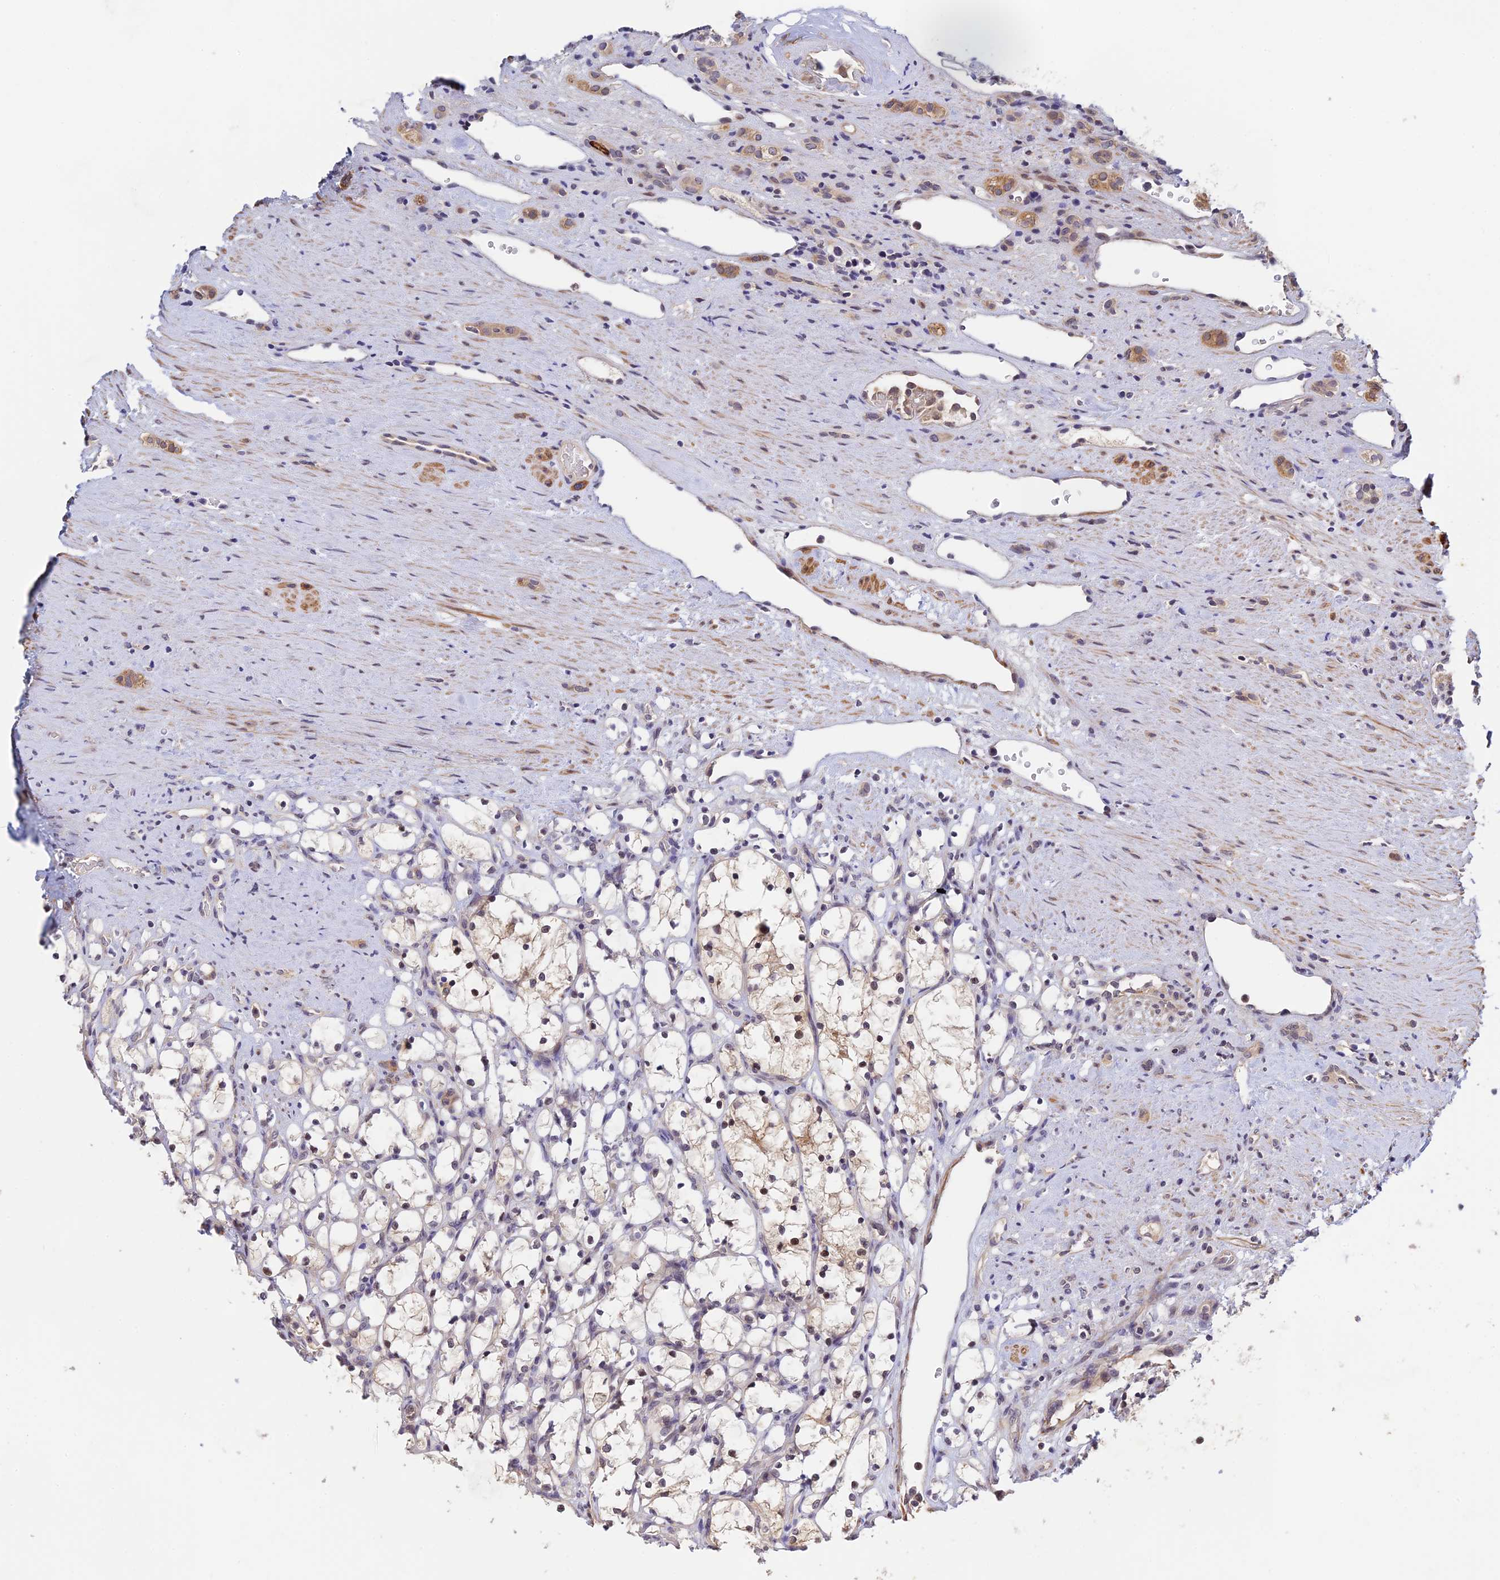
{"staining": {"intensity": "weak", "quantity": "<25%", "location": "cytoplasmic/membranous"}, "tissue": "renal cancer", "cell_type": "Tumor cells", "image_type": "cancer", "snomed": [{"axis": "morphology", "description": "Adenocarcinoma, NOS"}, {"axis": "topography", "description": "Kidney"}], "caption": "Renal cancer stained for a protein using immunohistochemistry (IHC) displays no positivity tumor cells.", "gene": "CWH43", "patient": {"sex": "female", "age": 69}}